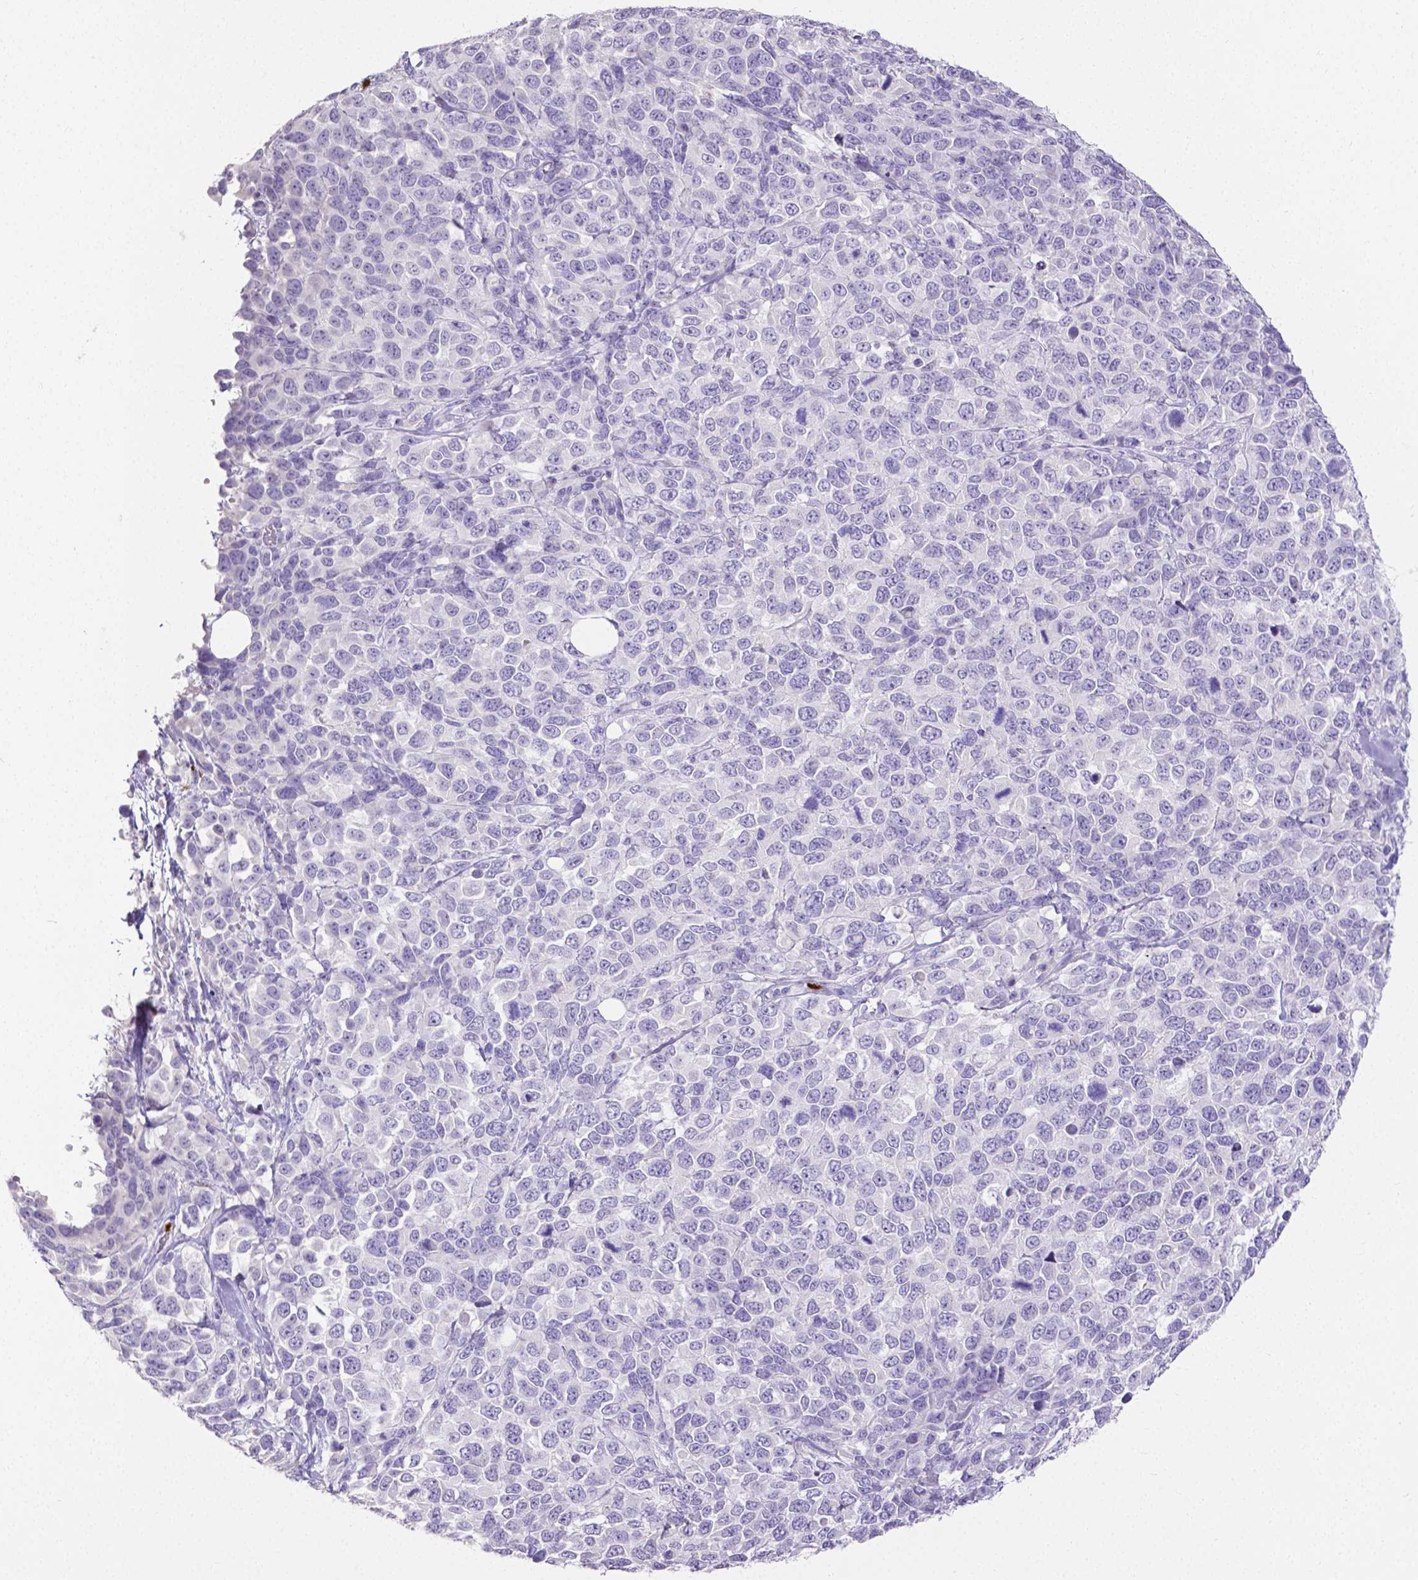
{"staining": {"intensity": "negative", "quantity": "none", "location": "none"}, "tissue": "melanoma", "cell_type": "Tumor cells", "image_type": "cancer", "snomed": [{"axis": "morphology", "description": "Malignant melanoma, Metastatic site"}, {"axis": "topography", "description": "Skin"}], "caption": "Immunohistochemistry photomicrograph of neoplastic tissue: melanoma stained with DAB demonstrates no significant protein expression in tumor cells.", "gene": "MMP9", "patient": {"sex": "male", "age": 84}}